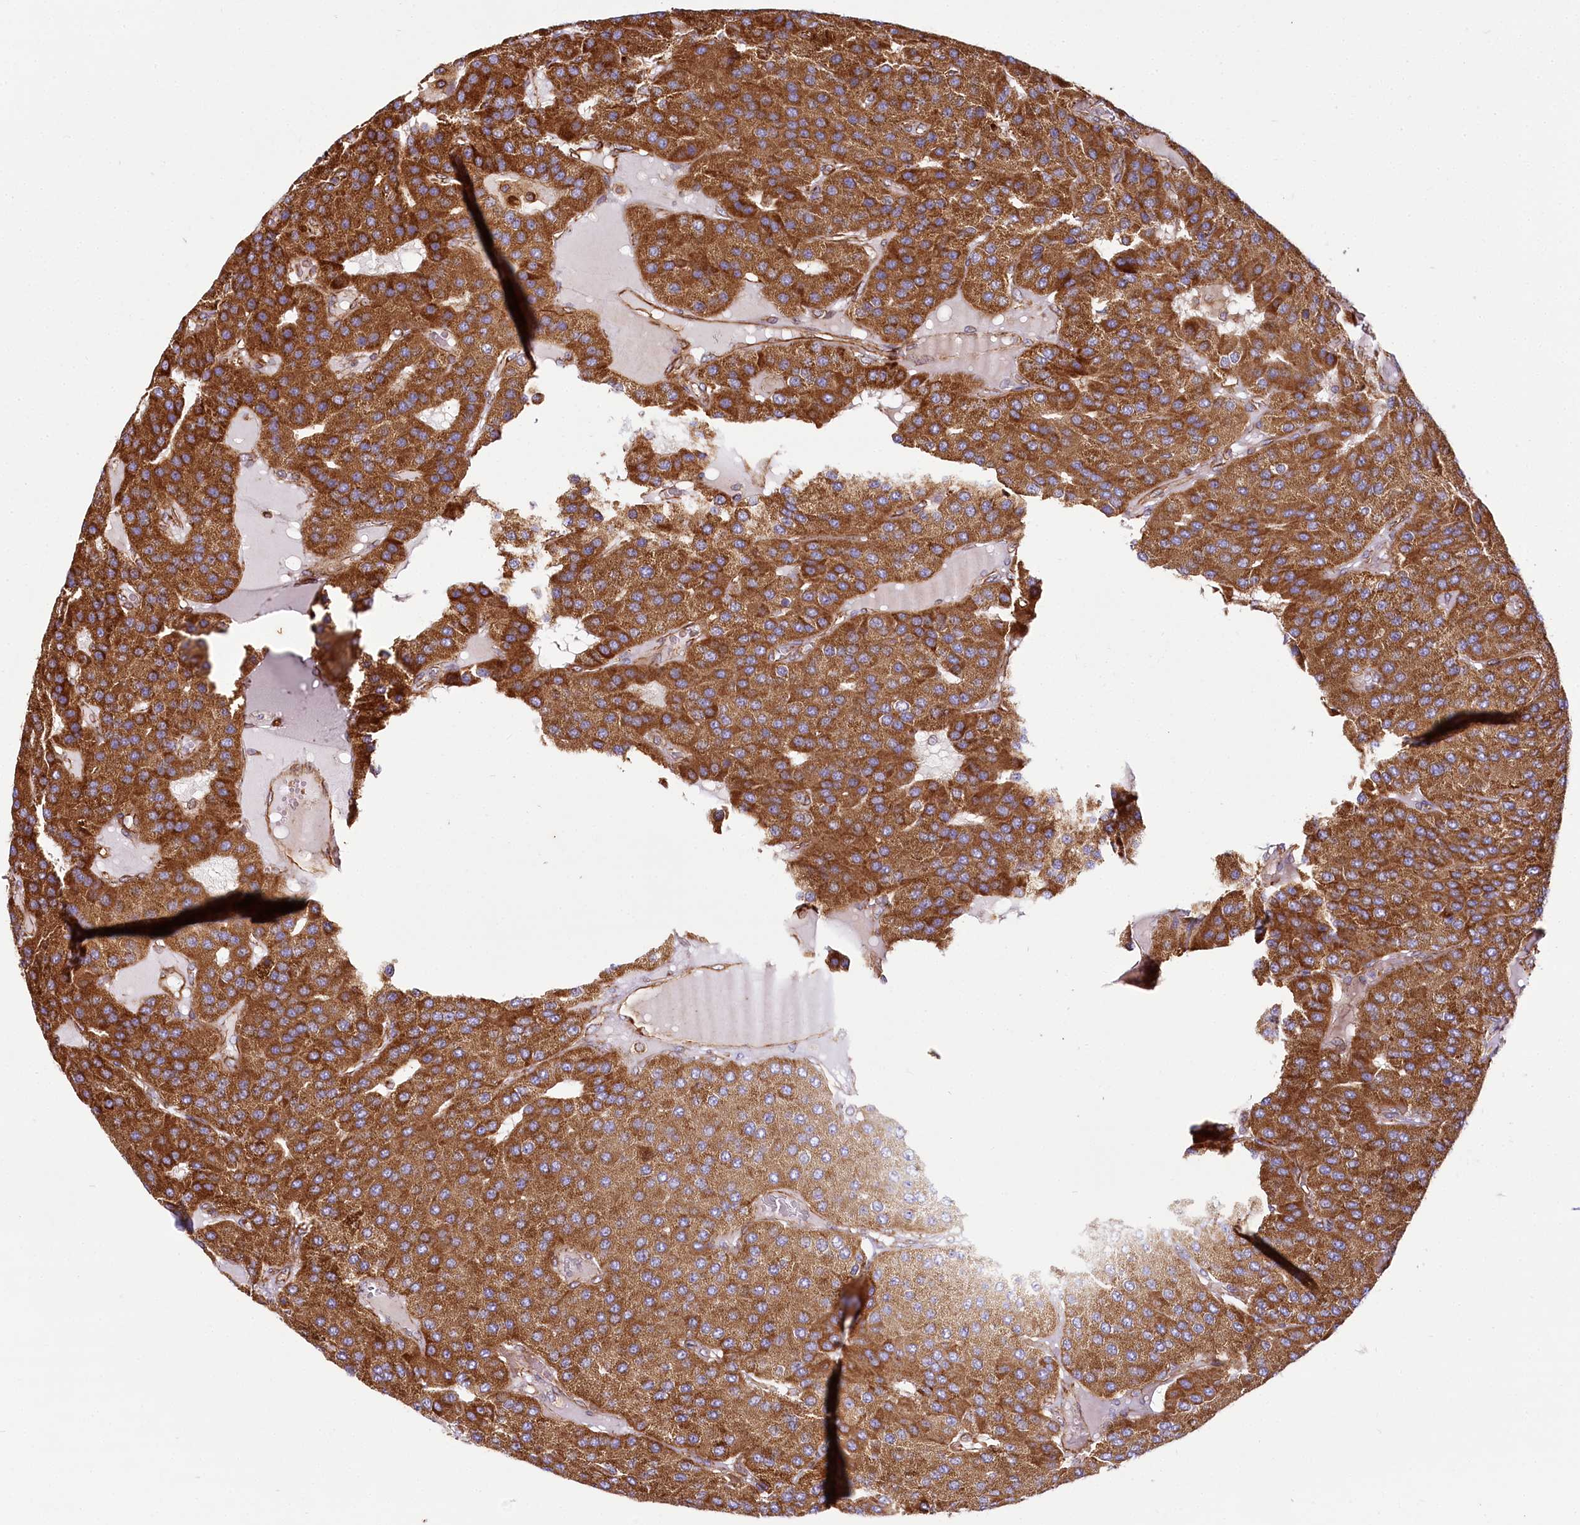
{"staining": {"intensity": "strong", "quantity": ">75%", "location": "cytoplasmic/membranous"}, "tissue": "parathyroid gland", "cell_type": "Glandular cells", "image_type": "normal", "snomed": [{"axis": "morphology", "description": "Normal tissue, NOS"}, {"axis": "morphology", "description": "Adenoma, NOS"}, {"axis": "topography", "description": "Parathyroid gland"}], "caption": "Glandular cells display strong cytoplasmic/membranous staining in approximately >75% of cells in unremarkable parathyroid gland. (IHC, brightfield microscopy, high magnification).", "gene": "THUMPD3", "patient": {"sex": "female", "age": 86}}